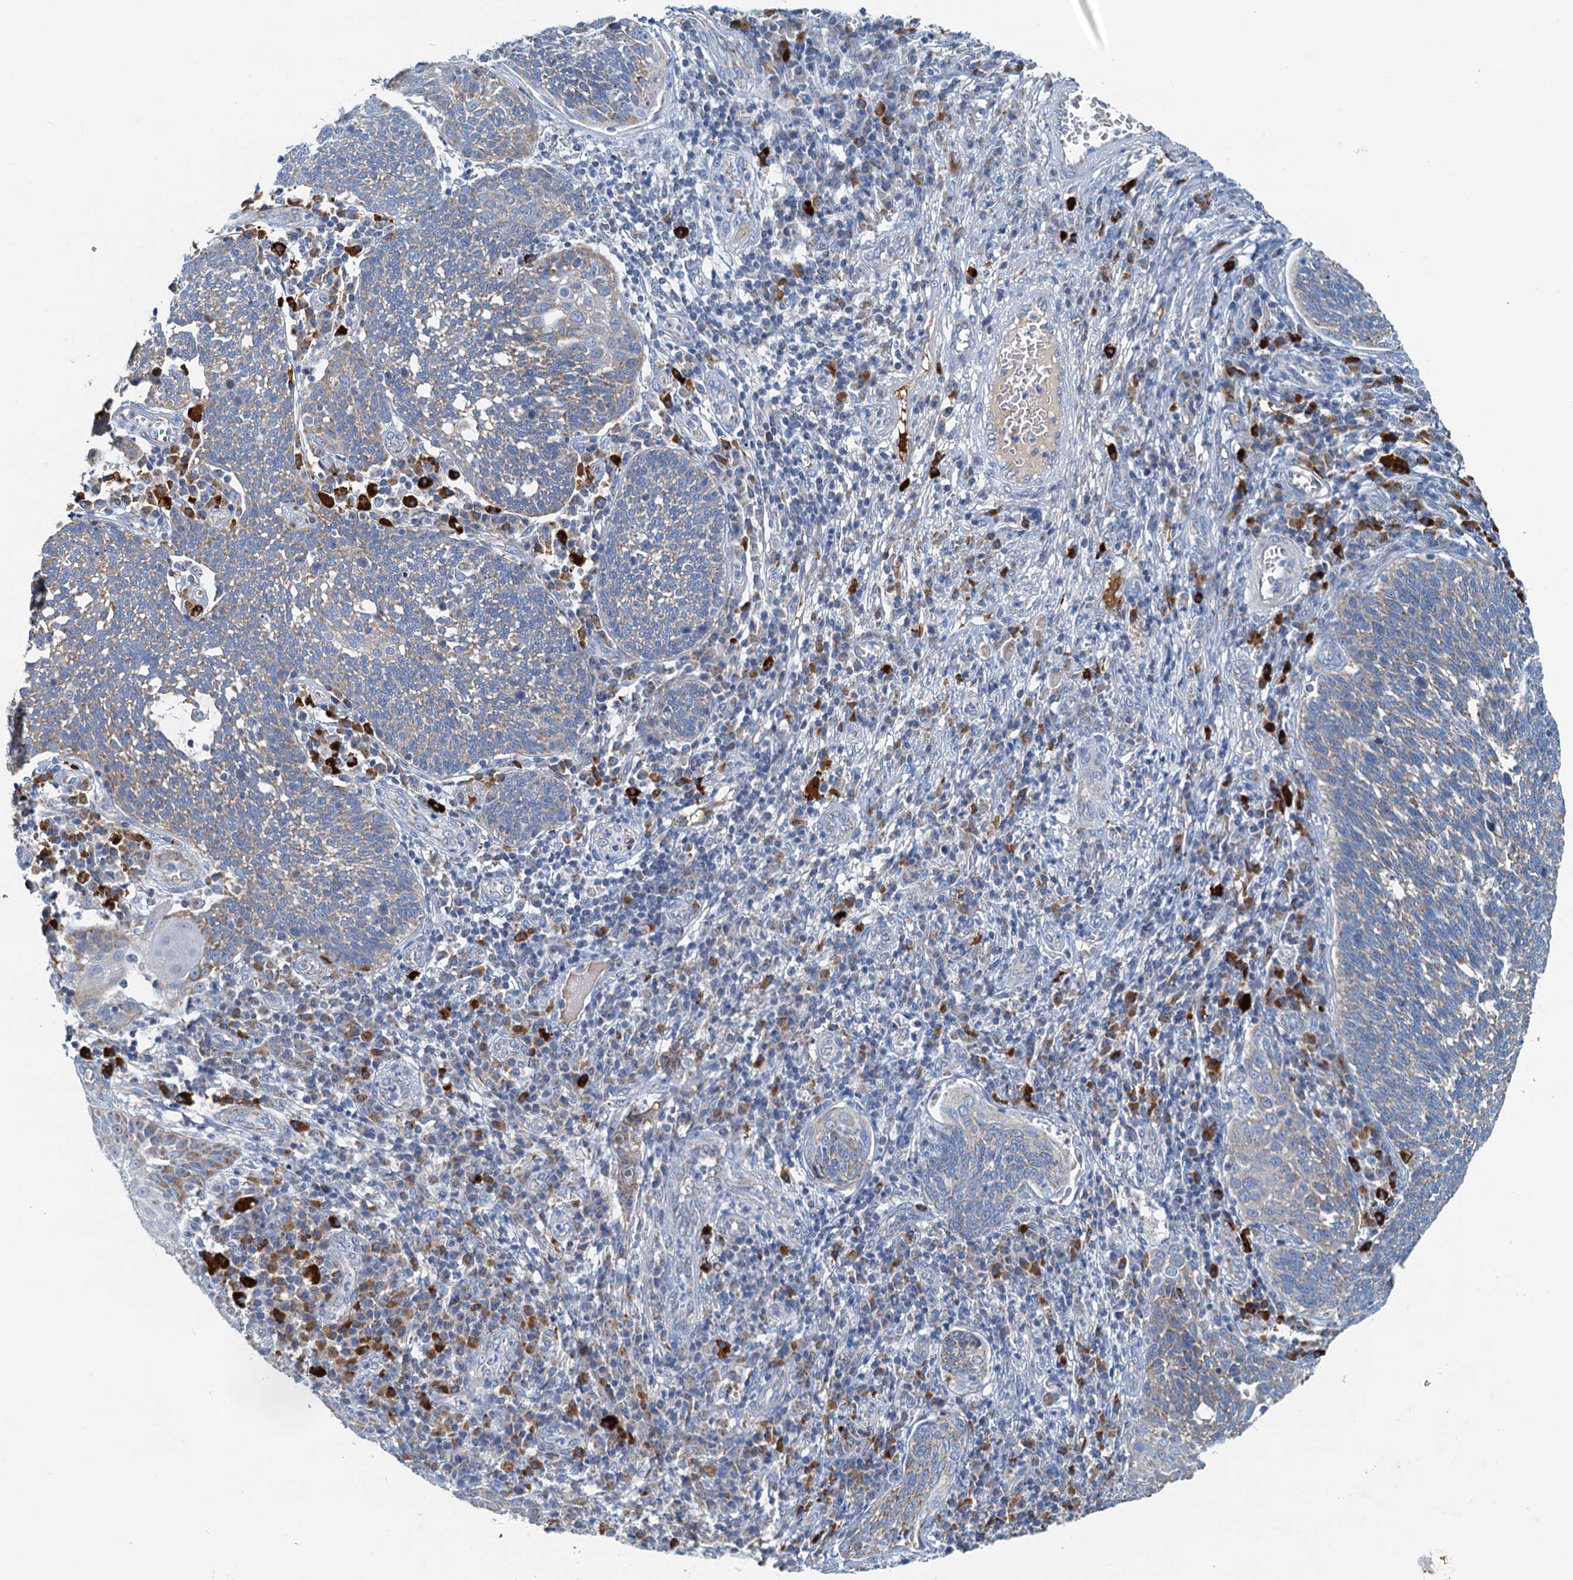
{"staining": {"intensity": "moderate", "quantity": "<25%", "location": "cytoplasmic/membranous"}, "tissue": "cervical cancer", "cell_type": "Tumor cells", "image_type": "cancer", "snomed": [{"axis": "morphology", "description": "Squamous cell carcinoma, NOS"}, {"axis": "topography", "description": "Cervix"}], "caption": "An immunohistochemistry photomicrograph of neoplastic tissue is shown. Protein staining in brown shows moderate cytoplasmic/membranous positivity in cervical cancer (squamous cell carcinoma) within tumor cells. The protein is stained brown, and the nuclei are stained in blue (DAB (3,3'-diaminobenzidine) IHC with brightfield microscopy, high magnification).", "gene": "POC1A", "patient": {"sex": "female", "age": 34}}